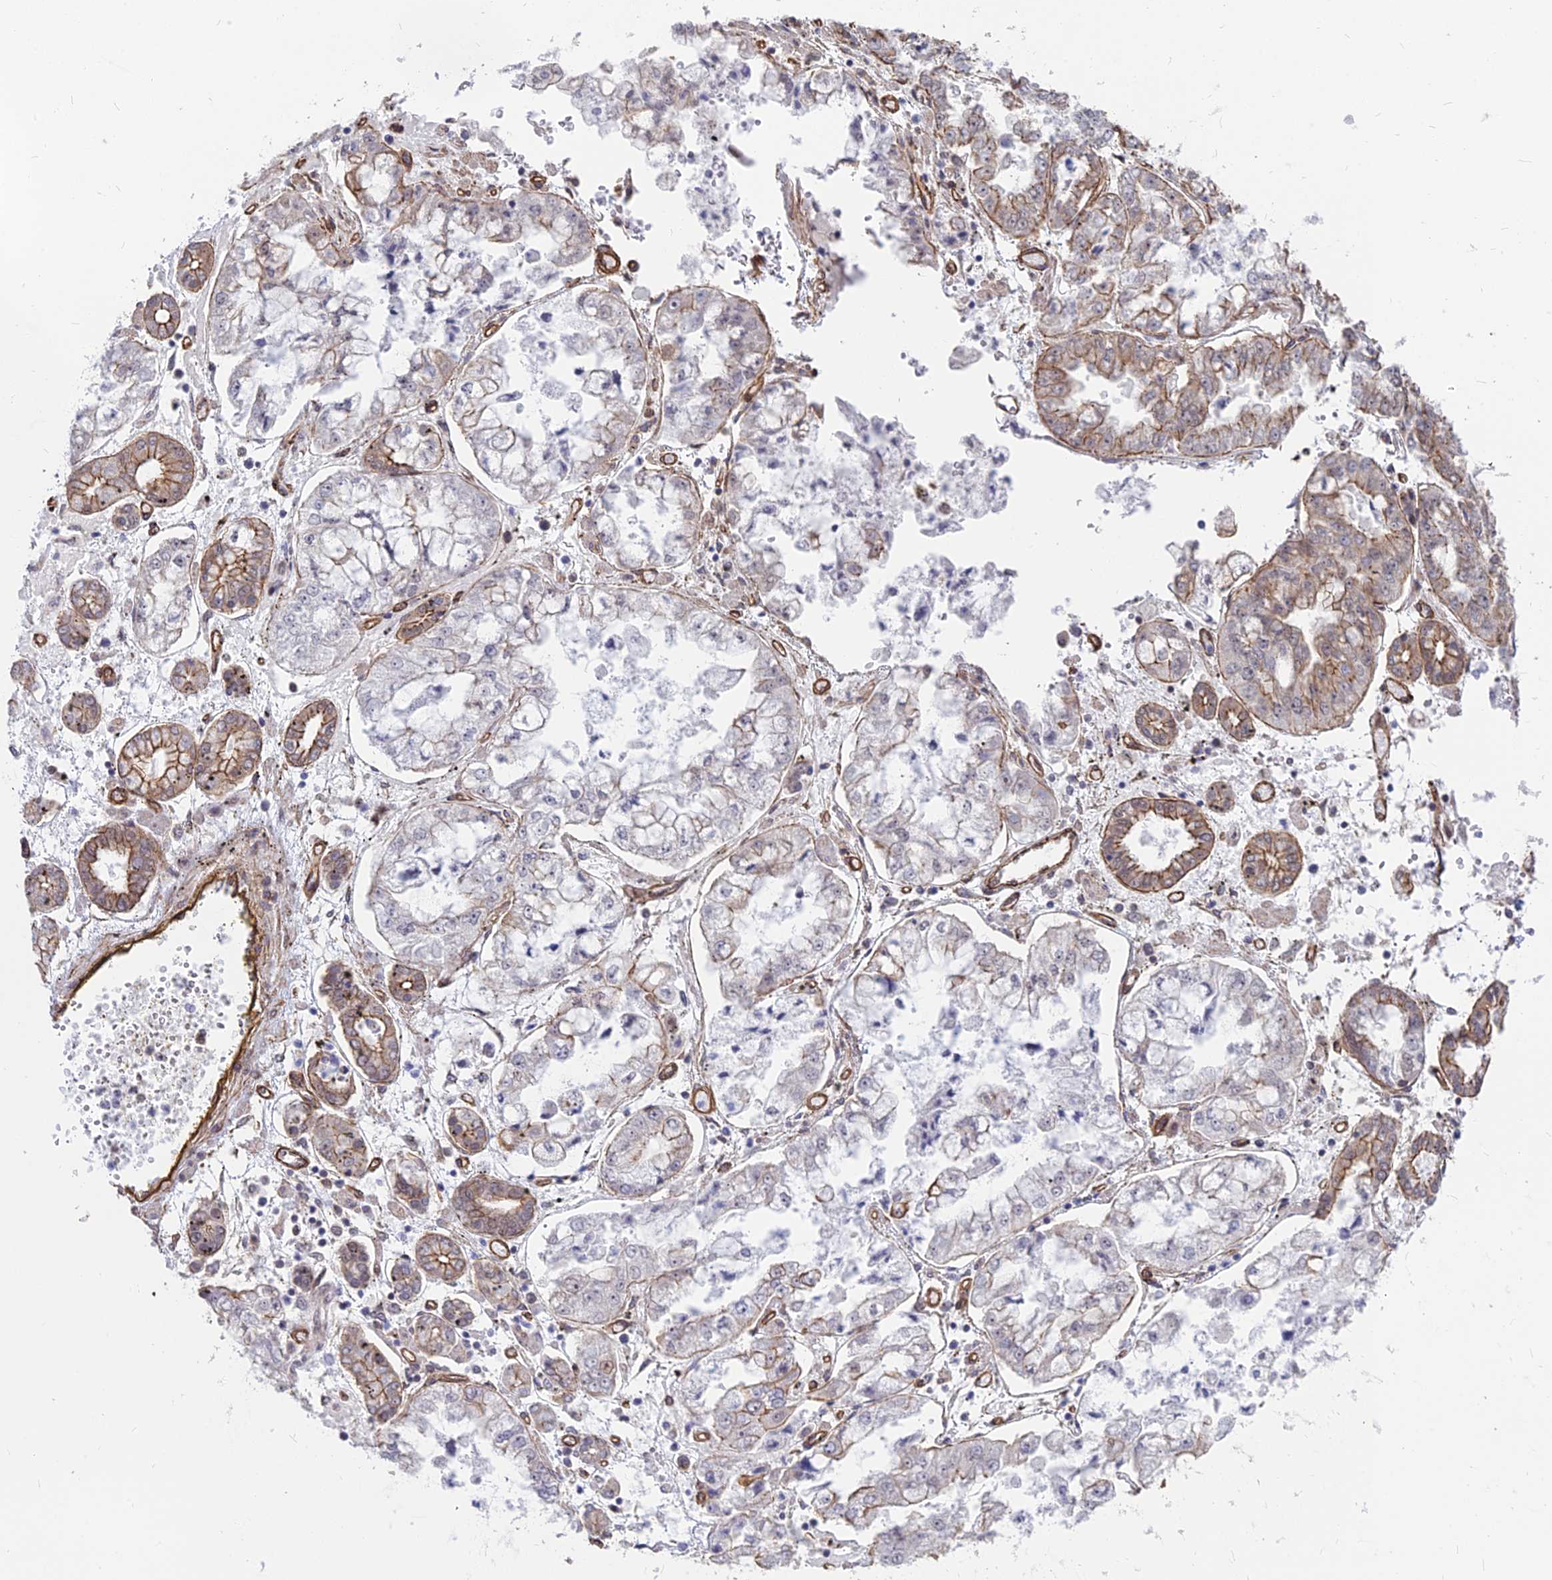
{"staining": {"intensity": "moderate", "quantity": "<25%", "location": "cytoplasmic/membranous"}, "tissue": "stomach cancer", "cell_type": "Tumor cells", "image_type": "cancer", "snomed": [{"axis": "morphology", "description": "Adenocarcinoma, NOS"}, {"axis": "topography", "description": "Stomach"}], "caption": "An immunohistochemistry micrograph of tumor tissue is shown. Protein staining in brown labels moderate cytoplasmic/membranous positivity in stomach adenocarcinoma within tumor cells.", "gene": "YJU2", "patient": {"sex": "male", "age": 76}}